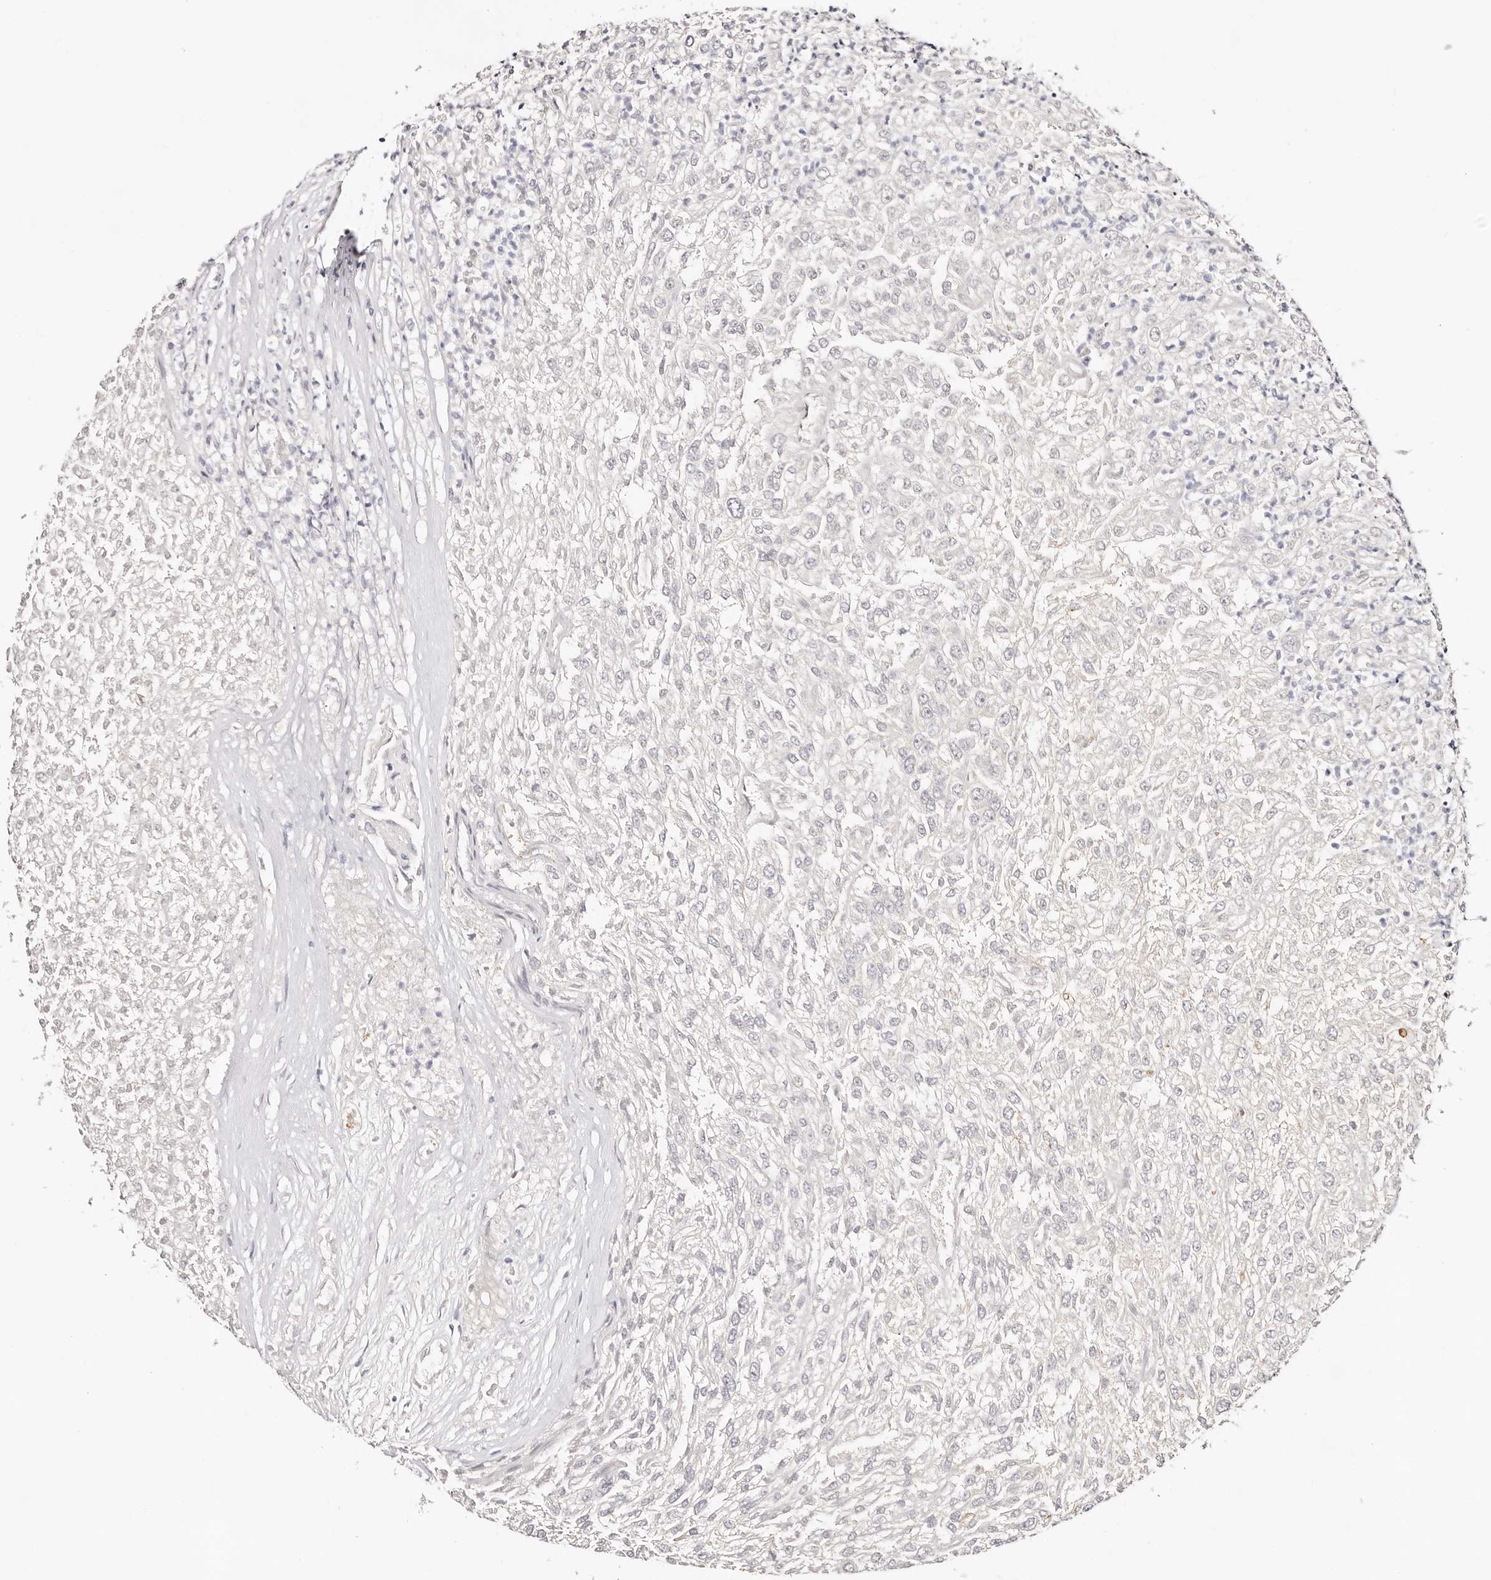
{"staining": {"intensity": "negative", "quantity": "none", "location": "none"}, "tissue": "renal cancer", "cell_type": "Tumor cells", "image_type": "cancer", "snomed": [{"axis": "morphology", "description": "Adenocarcinoma, NOS"}, {"axis": "topography", "description": "Kidney"}], "caption": "Immunohistochemistry image of human renal cancer (adenocarcinoma) stained for a protein (brown), which demonstrates no staining in tumor cells. (IHC, brightfield microscopy, high magnification).", "gene": "DNASE1", "patient": {"sex": "female", "age": 54}}